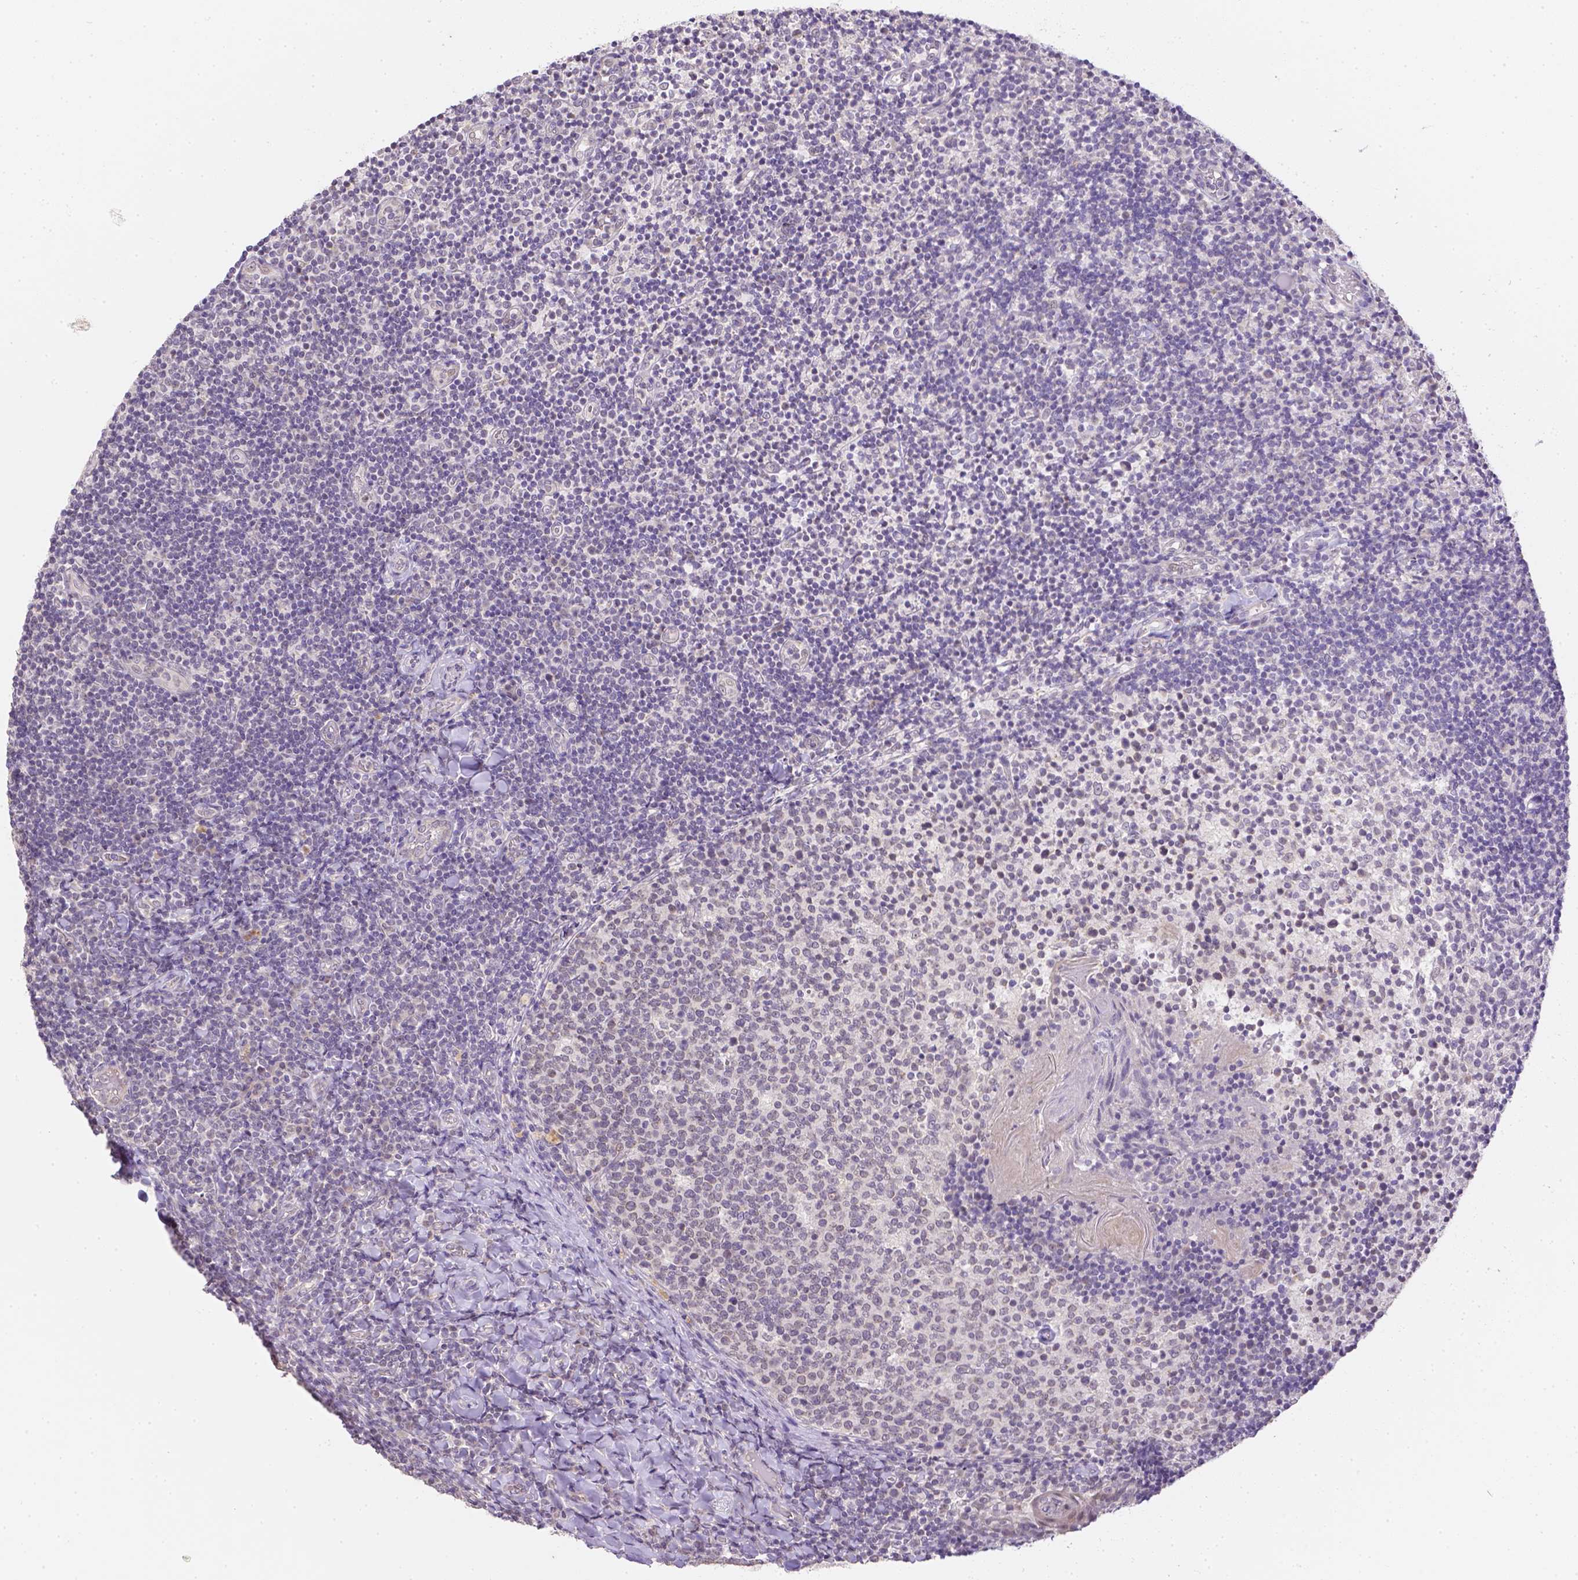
{"staining": {"intensity": "negative", "quantity": "none", "location": "none"}, "tissue": "tonsil", "cell_type": "Germinal center cells", "image_type": "normal", "snomed": [{"axis": "morphology", "description": "Normal tissue, NOS"}, {"axis": "topography", "description": "Tonsil"}], "caption": "Immunohistochemistry micrograph of normal tonsil: human tonsil stained with DAB shows no significant protein positivity in germinal center cells.", "gene": "ZNF280B", "patient": {"sex": "female", "age": 10}}